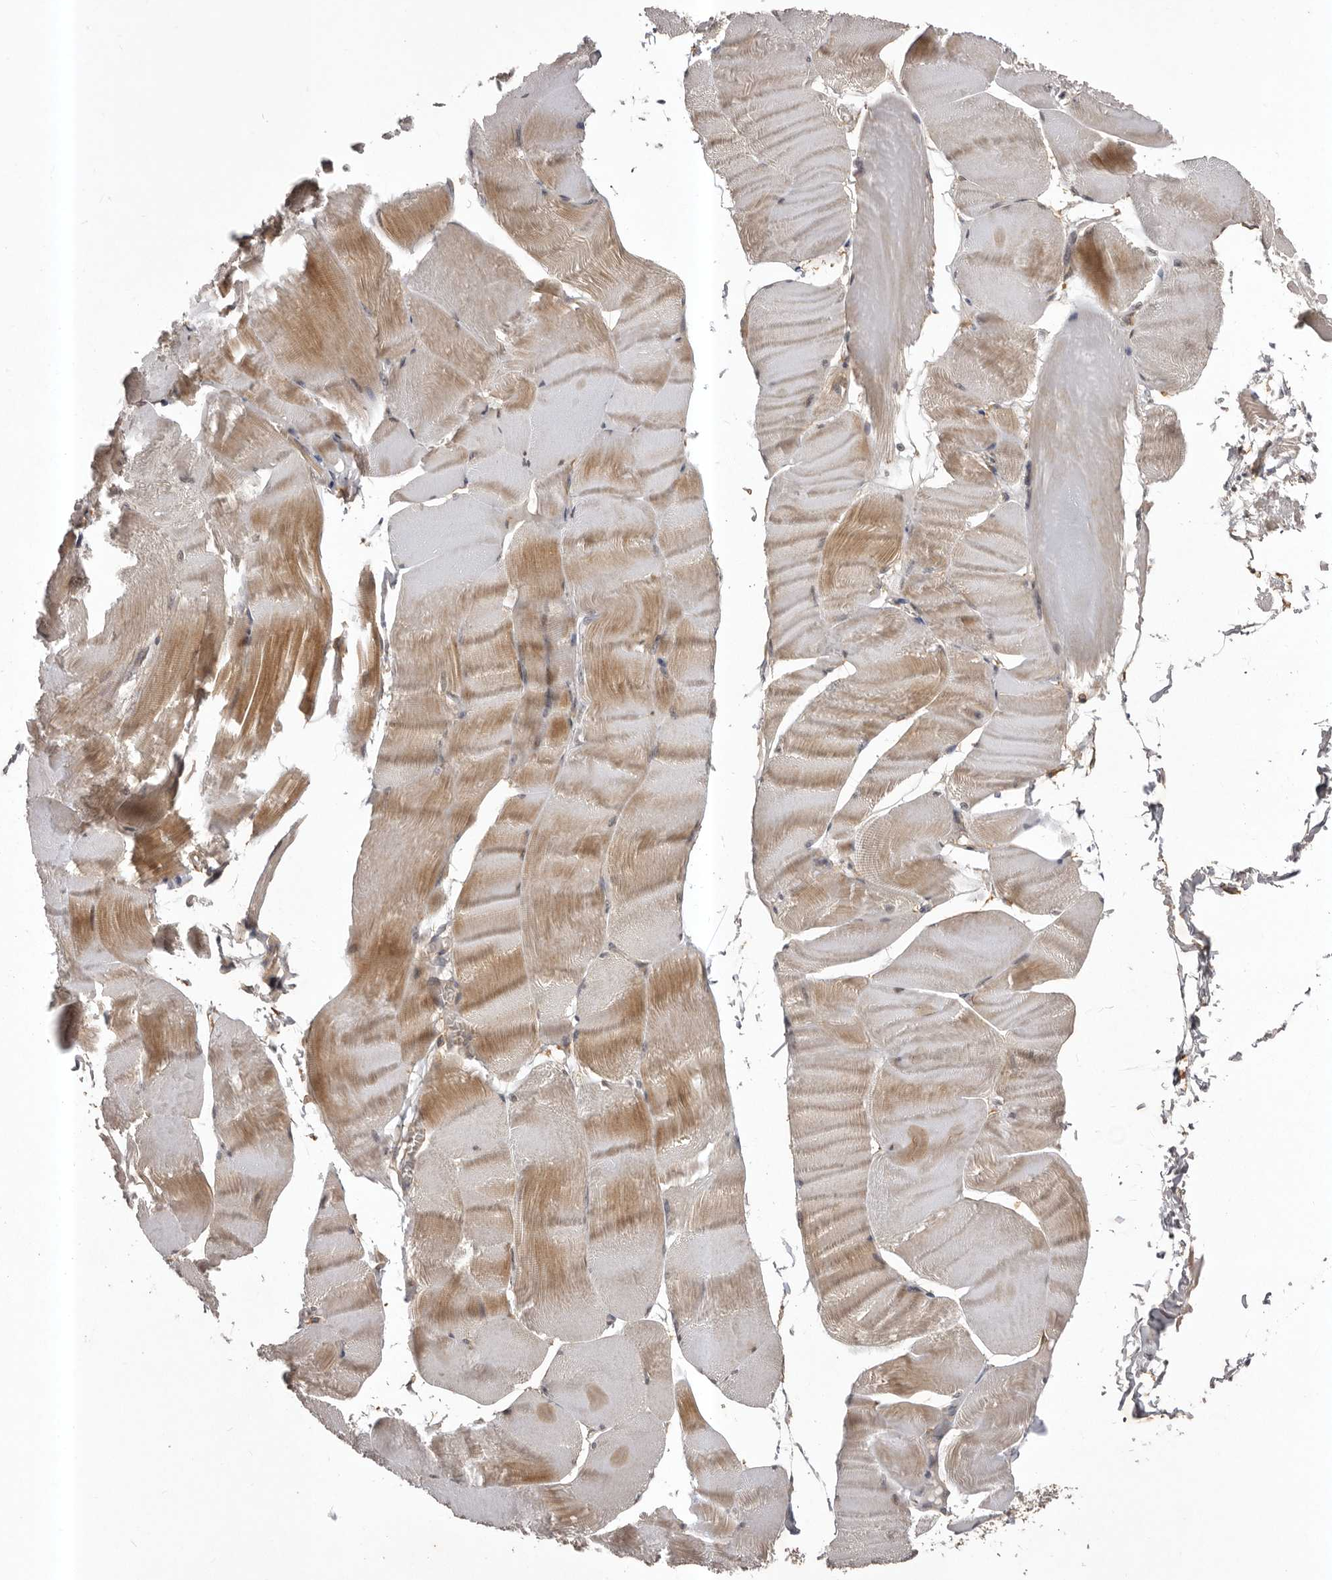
{"staining": {"intensity": "moderate", "quantity": "25%-75%", "location": "cytoplasmic/membranous"}, "tissue": "skeletal muscle", "cell_type": "Myocytes", "image_type": "normal", "snomed": [{"axis": "morphology", "description": "Normal tissue, NOS"}, {"axis": "morphology", "description": "Basal cell carcinoma"}, {"axis": "topography", "description": "Skeletal muscle"}], "caption": "Unremarkable skeletal muscle displays moderate cytoplasmic/membranous positivity in approximately 25%-75% of myocytes, visualized by immunohistochemistry. Using DAB (brown) and hematoxylin (blue) stains, captured at high magnification using brightfield microscopy.", "gene": "GLIPR2", "patient": {"sex": "female", "age": 64}}